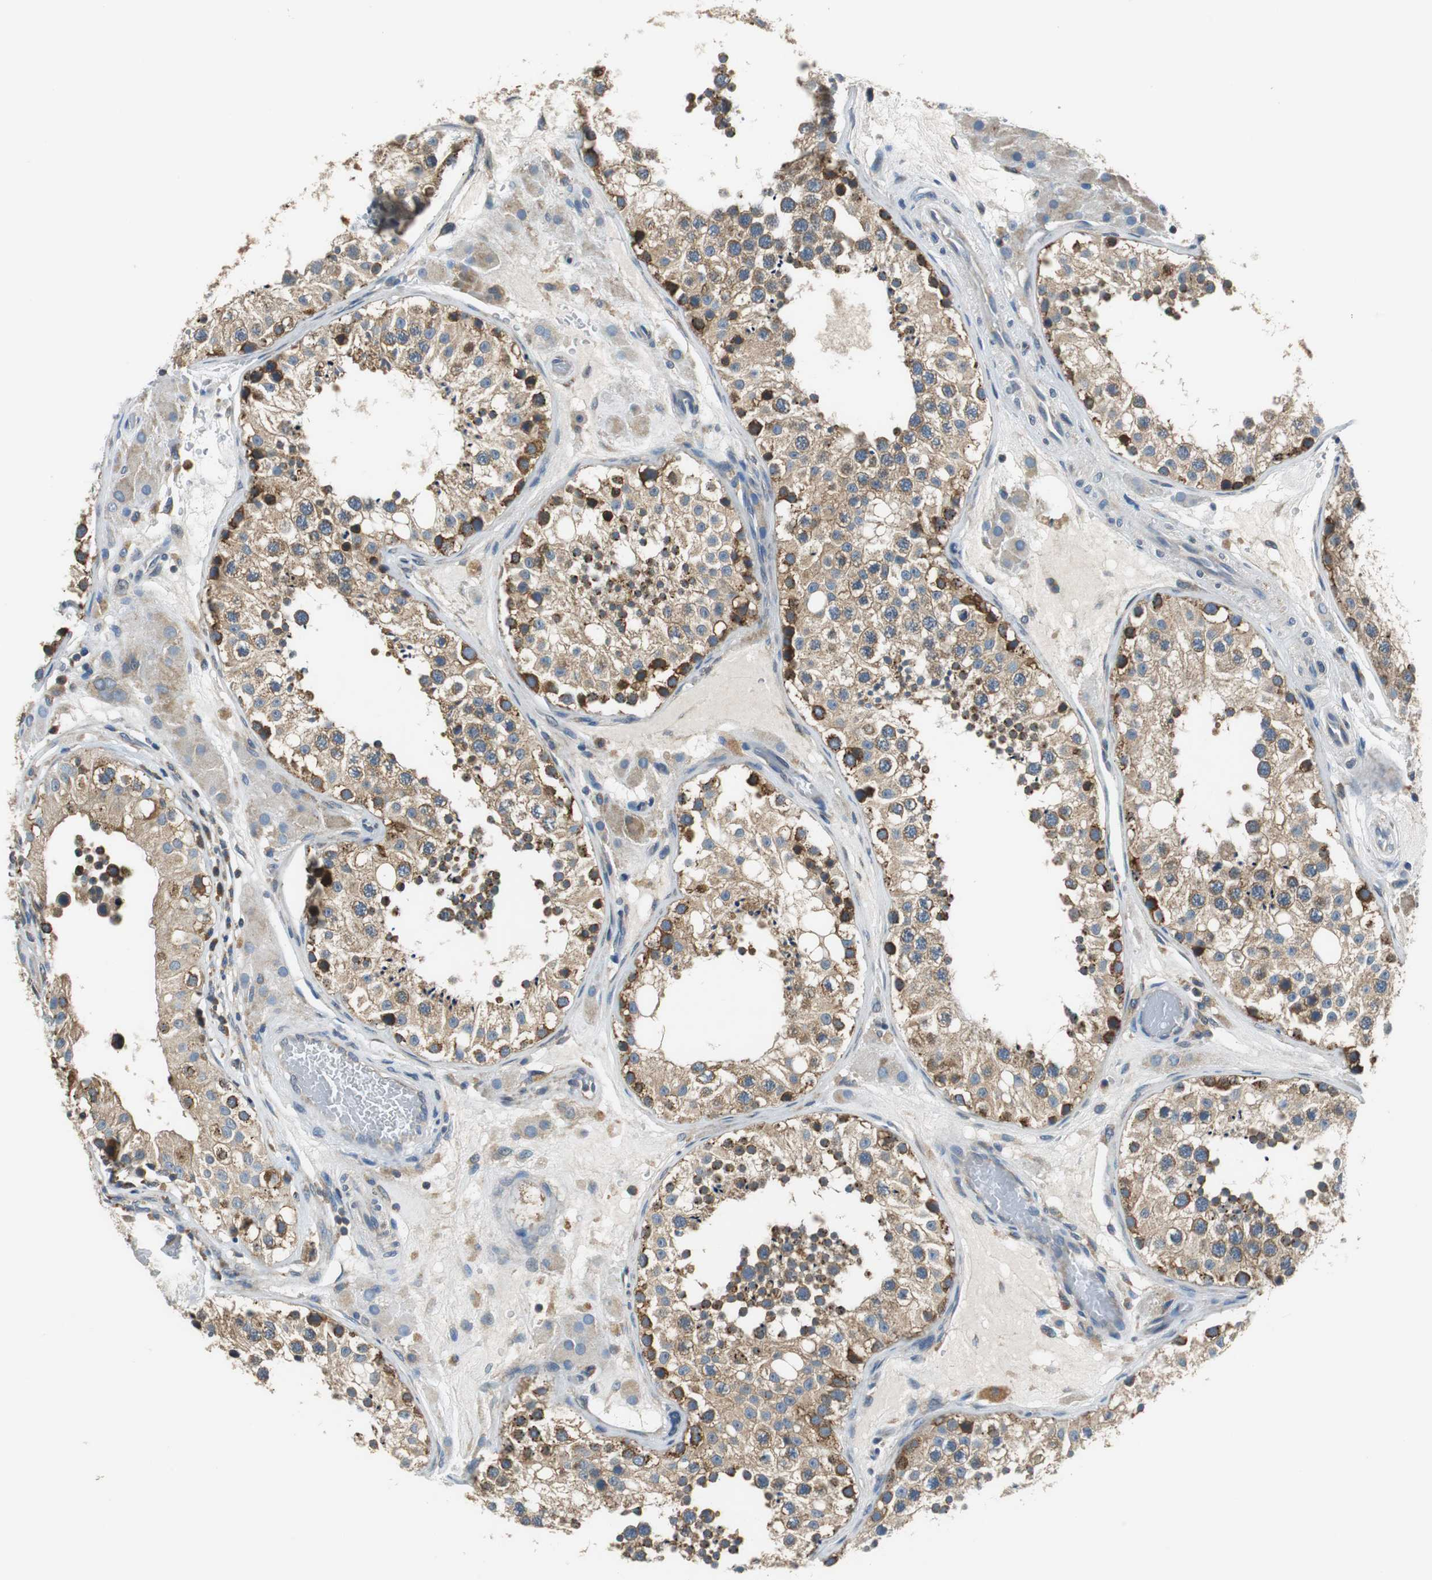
{"staining": {"intensity": "strong", "quantity": ">75%", "location": "cytoplasmic/membranous"}, "tissue": "testis", "cell_type": "Cells in seminiferous ducts", "image_type": "normal", "snomed": [{"axis": "morphology", "description": "Normal tissue, NOS"}, {"axis": "topography", "description": "Testis"}], "caption": "Approximately >75% of cells in seminiferous ducts in benign human testis show strong cytoplasmic/membranous protein positivity as visualized by brown immunohistochemical staining.", "gene": "CNOT3", "patient": {"sex": "male", "age": 26}}